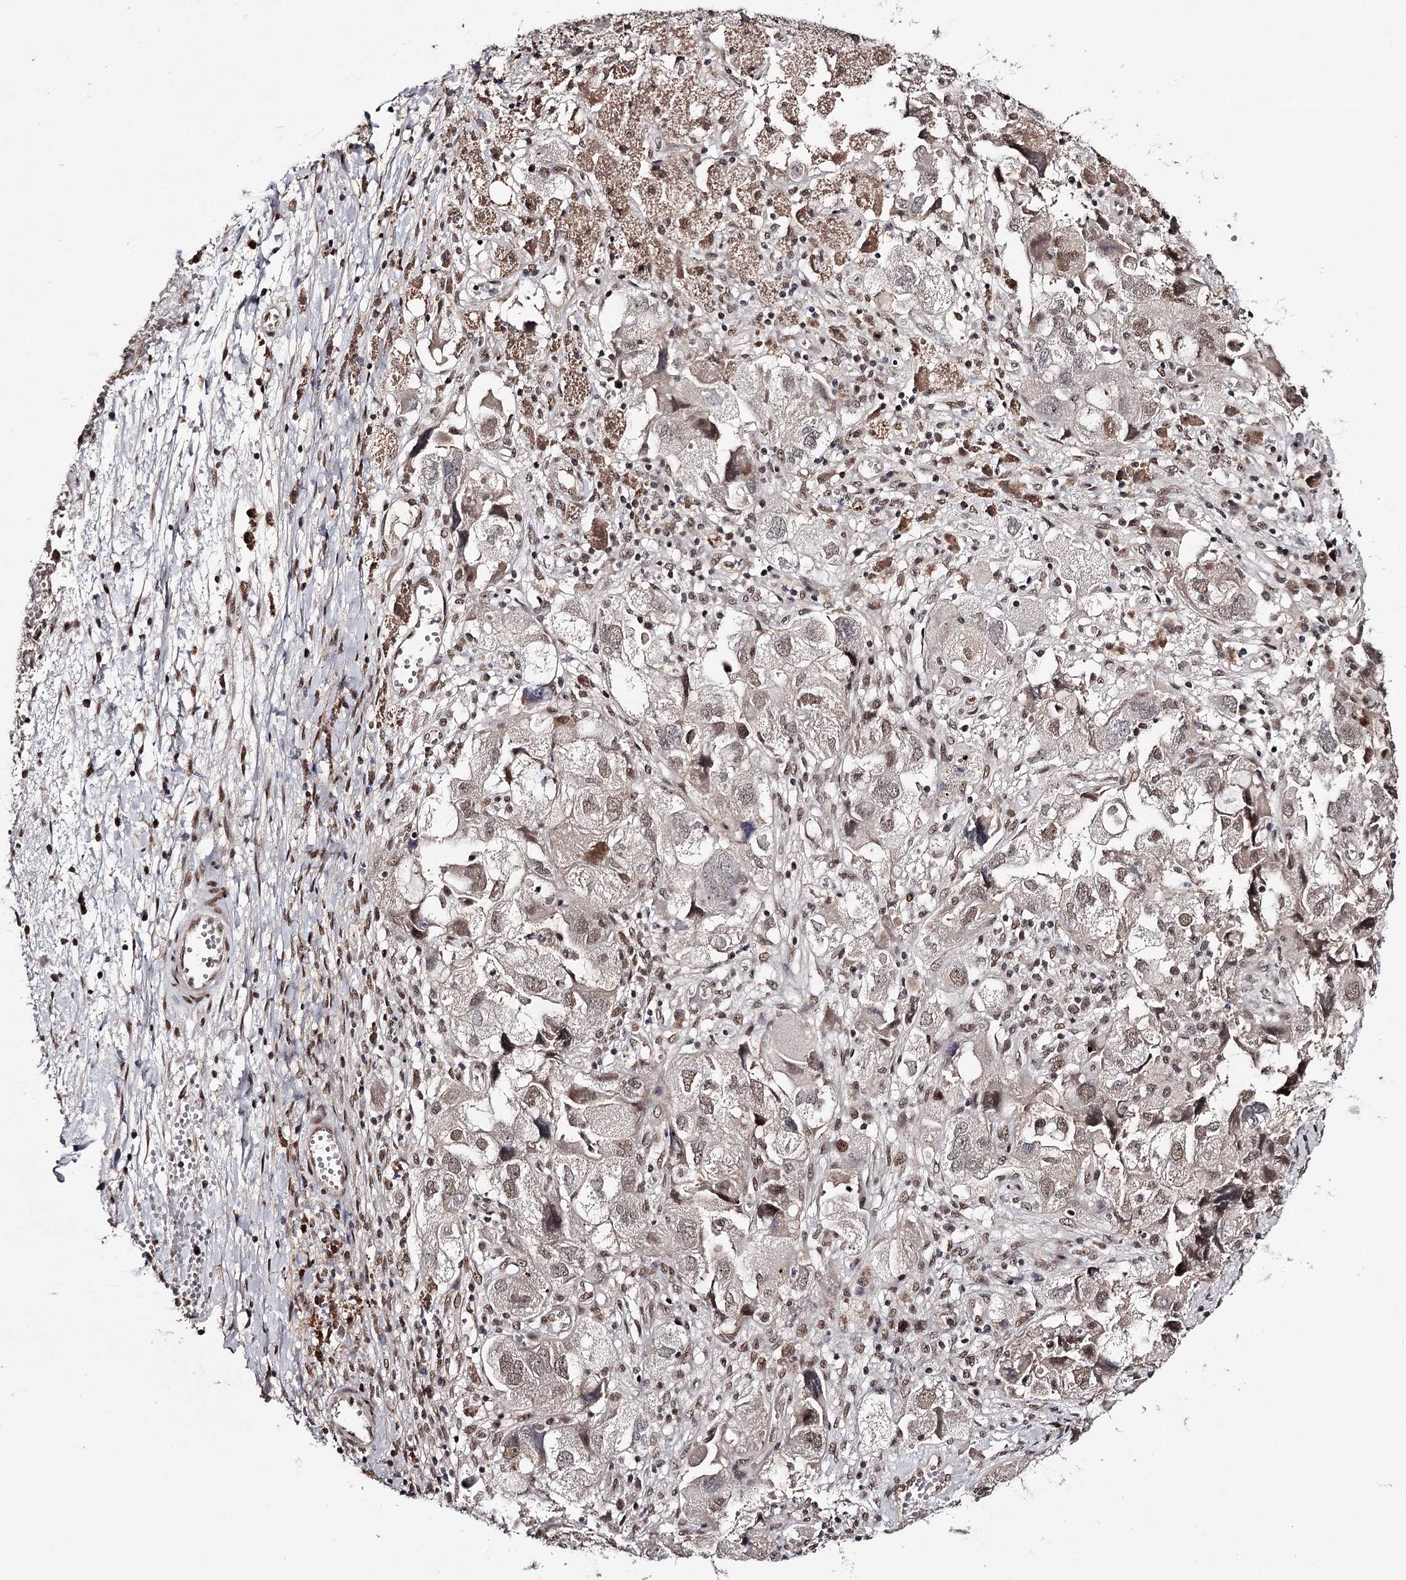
{"staining": {"intensity": "moderate", "quantity": "25%-75%", "location": "nuclear"}, "tissue": "ovarian cancer", "cell_type": "Tumor cells", "image_type": "cancer", "snomed": [{"axis": "morphology", "description": "Carcinoma, NOS"}, {"axis": "morphology", "description": "Cystadenocarcinoma, serous, NOS"}, {"axis": "topography", "description": "Ovary"}], "caption": "Ovarian carcinoma stained with a protein marker displays moderate staining in tumor cells.", "gene": "TTC33", "patient": {"sex": "female", "age": 69}}